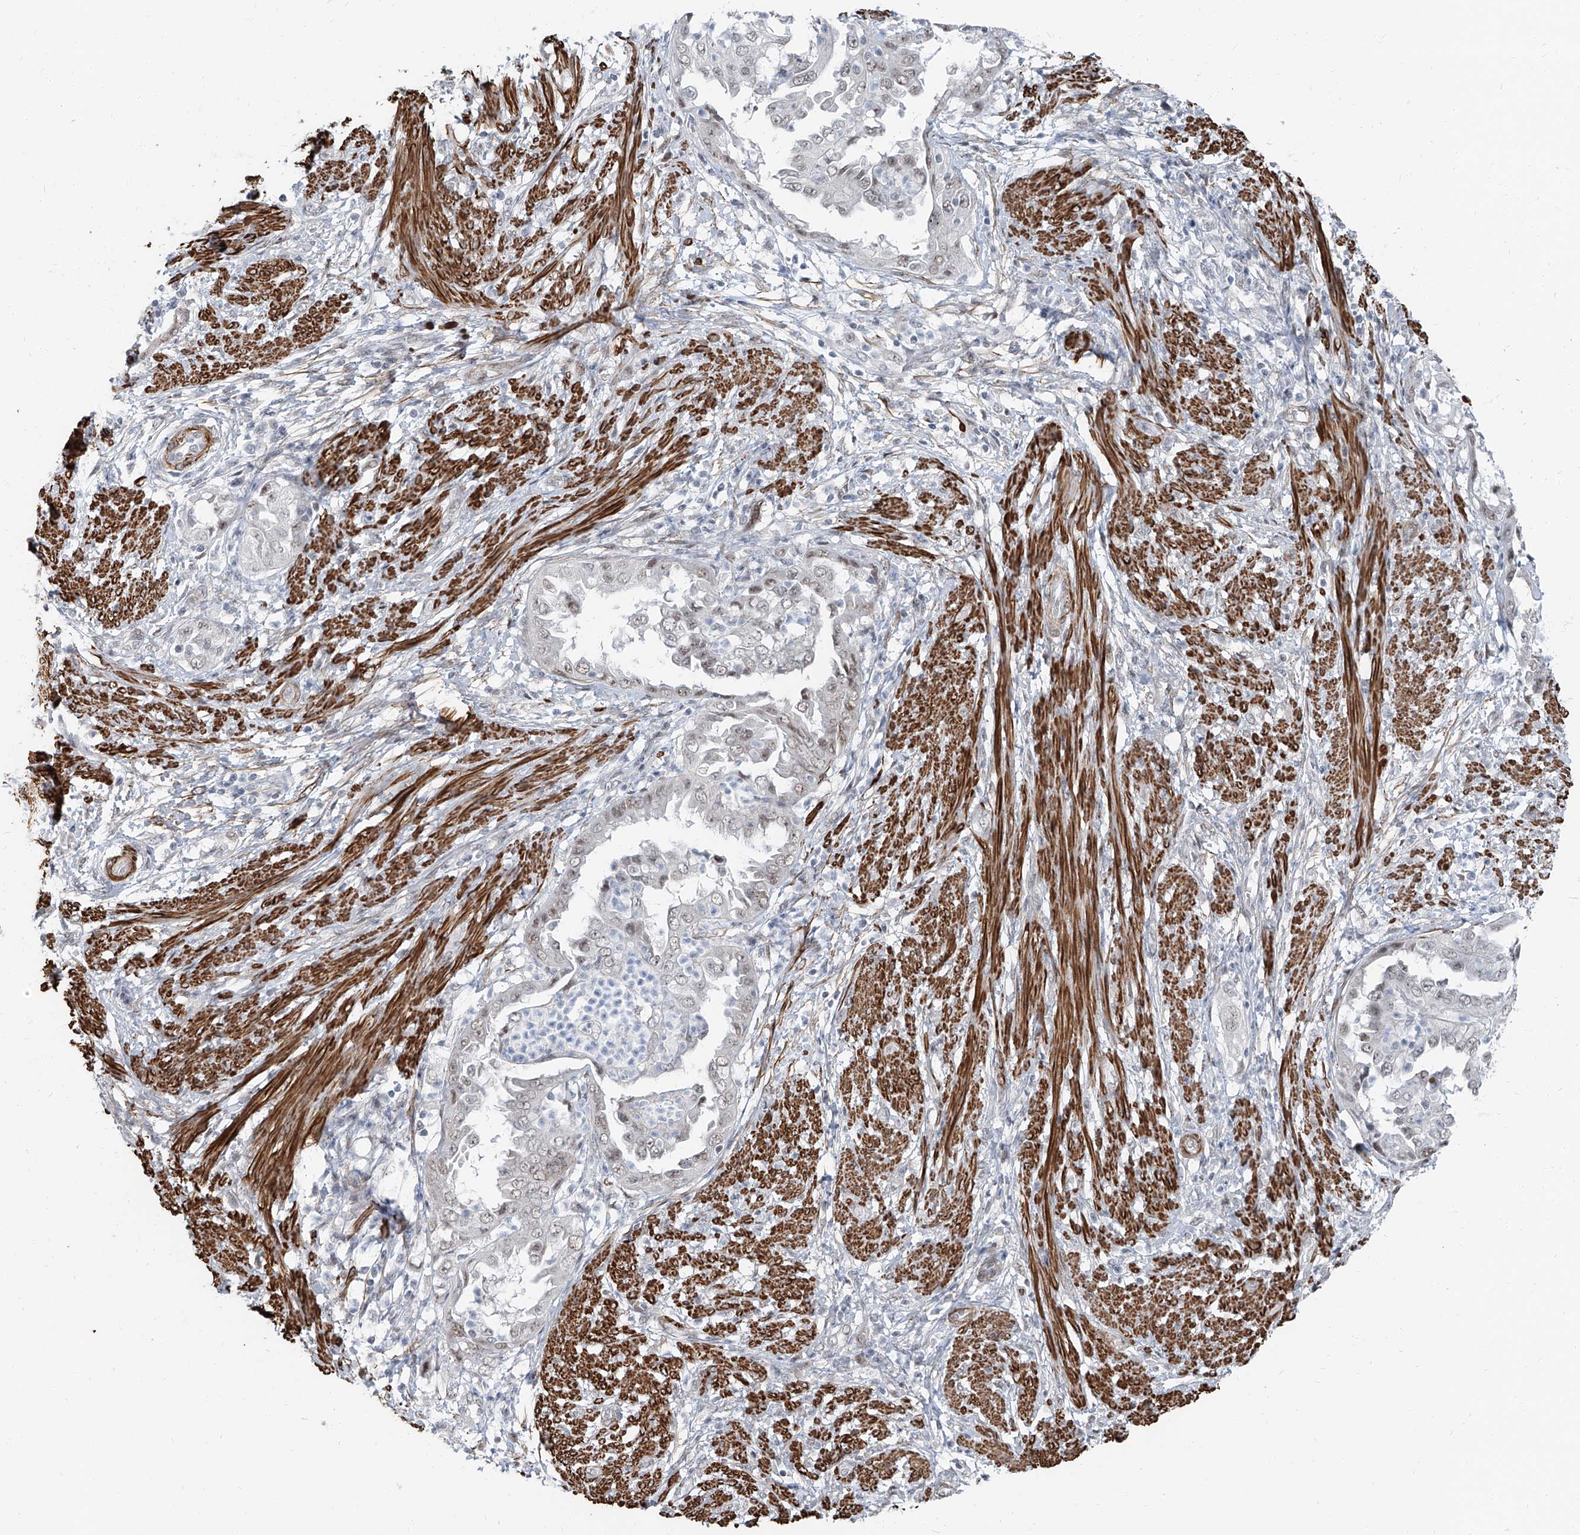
{"staining": {"intensity": "weak", "quantity": "<25%", "location": "nuclear"}, "tissue": "endometrial cancer", "cell_type": "Tumor cells", "image_type": "cancer", "snomed": [{"axis": "morphology", "description": "Adenocarcinoma, NOS"}, {"axis": "topography", "description": "Endometrium"}], "caption": "Immunohistochemistry (IHC) photomicrograph of endometrial adenocarcinoma stained for a protein (brown), which demonstrates no staining in tumor cells. Nuclei are stained in blue.", "gene": "TXLNB", "patient": {"sex": "female", "age": 85}}